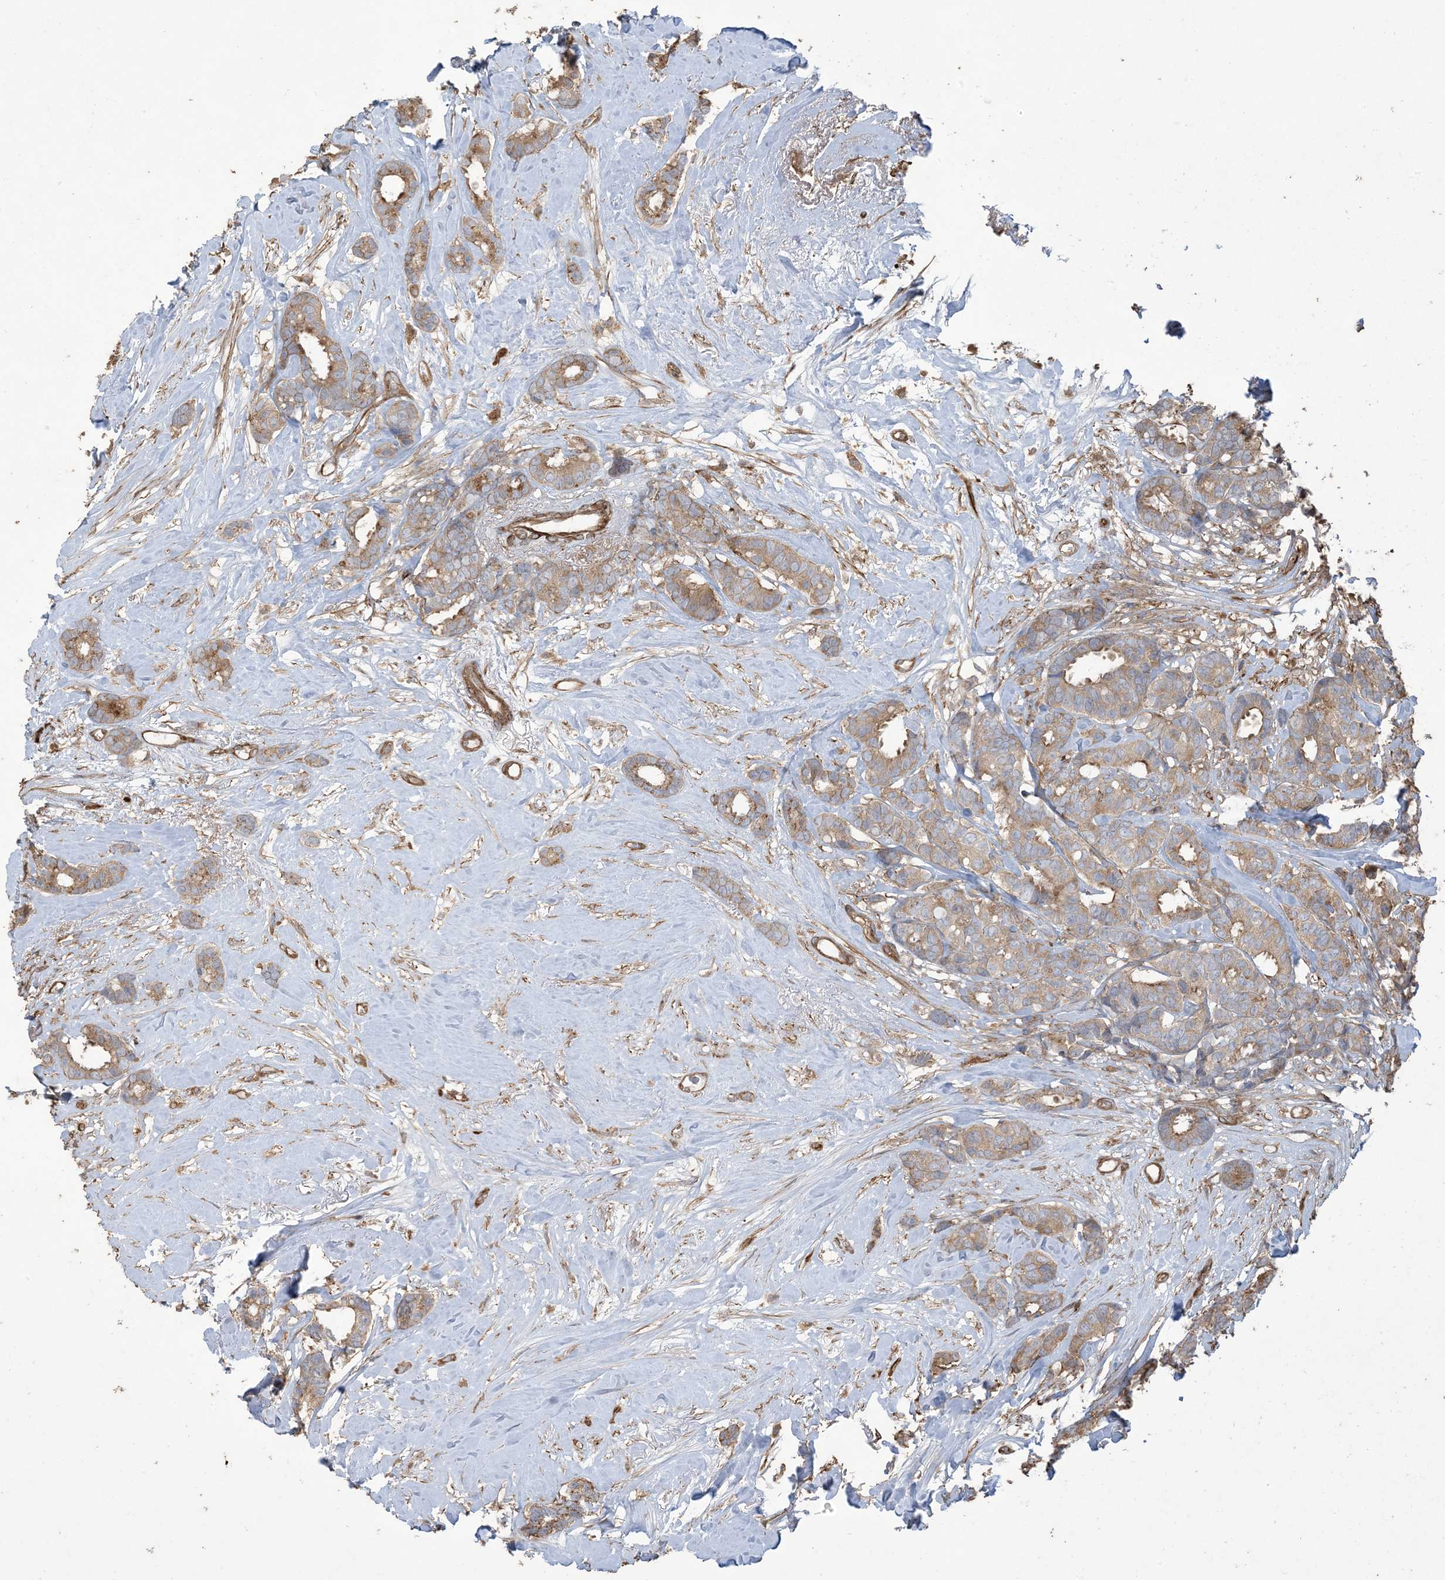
{"staining": {"intensity": "weak", "quantity": ">75%", "location": "cytoplasmic/membranous"}, "tissue": "breast cancer", "cell_type": "Tumor cells", "image_type": "cancer", "snomed": [{"axis": "morphology", "description": "Duct carcinoma"}, {"axis": "topography", "description": "Breast"}], "caption": "This image displays IHC staining of breast cancer, with low weak cytoplasmic/membranous staining in about >75% of tumor cells.", "gene": "KLHL18", "patient": {"sex": "female", "age": 87}}